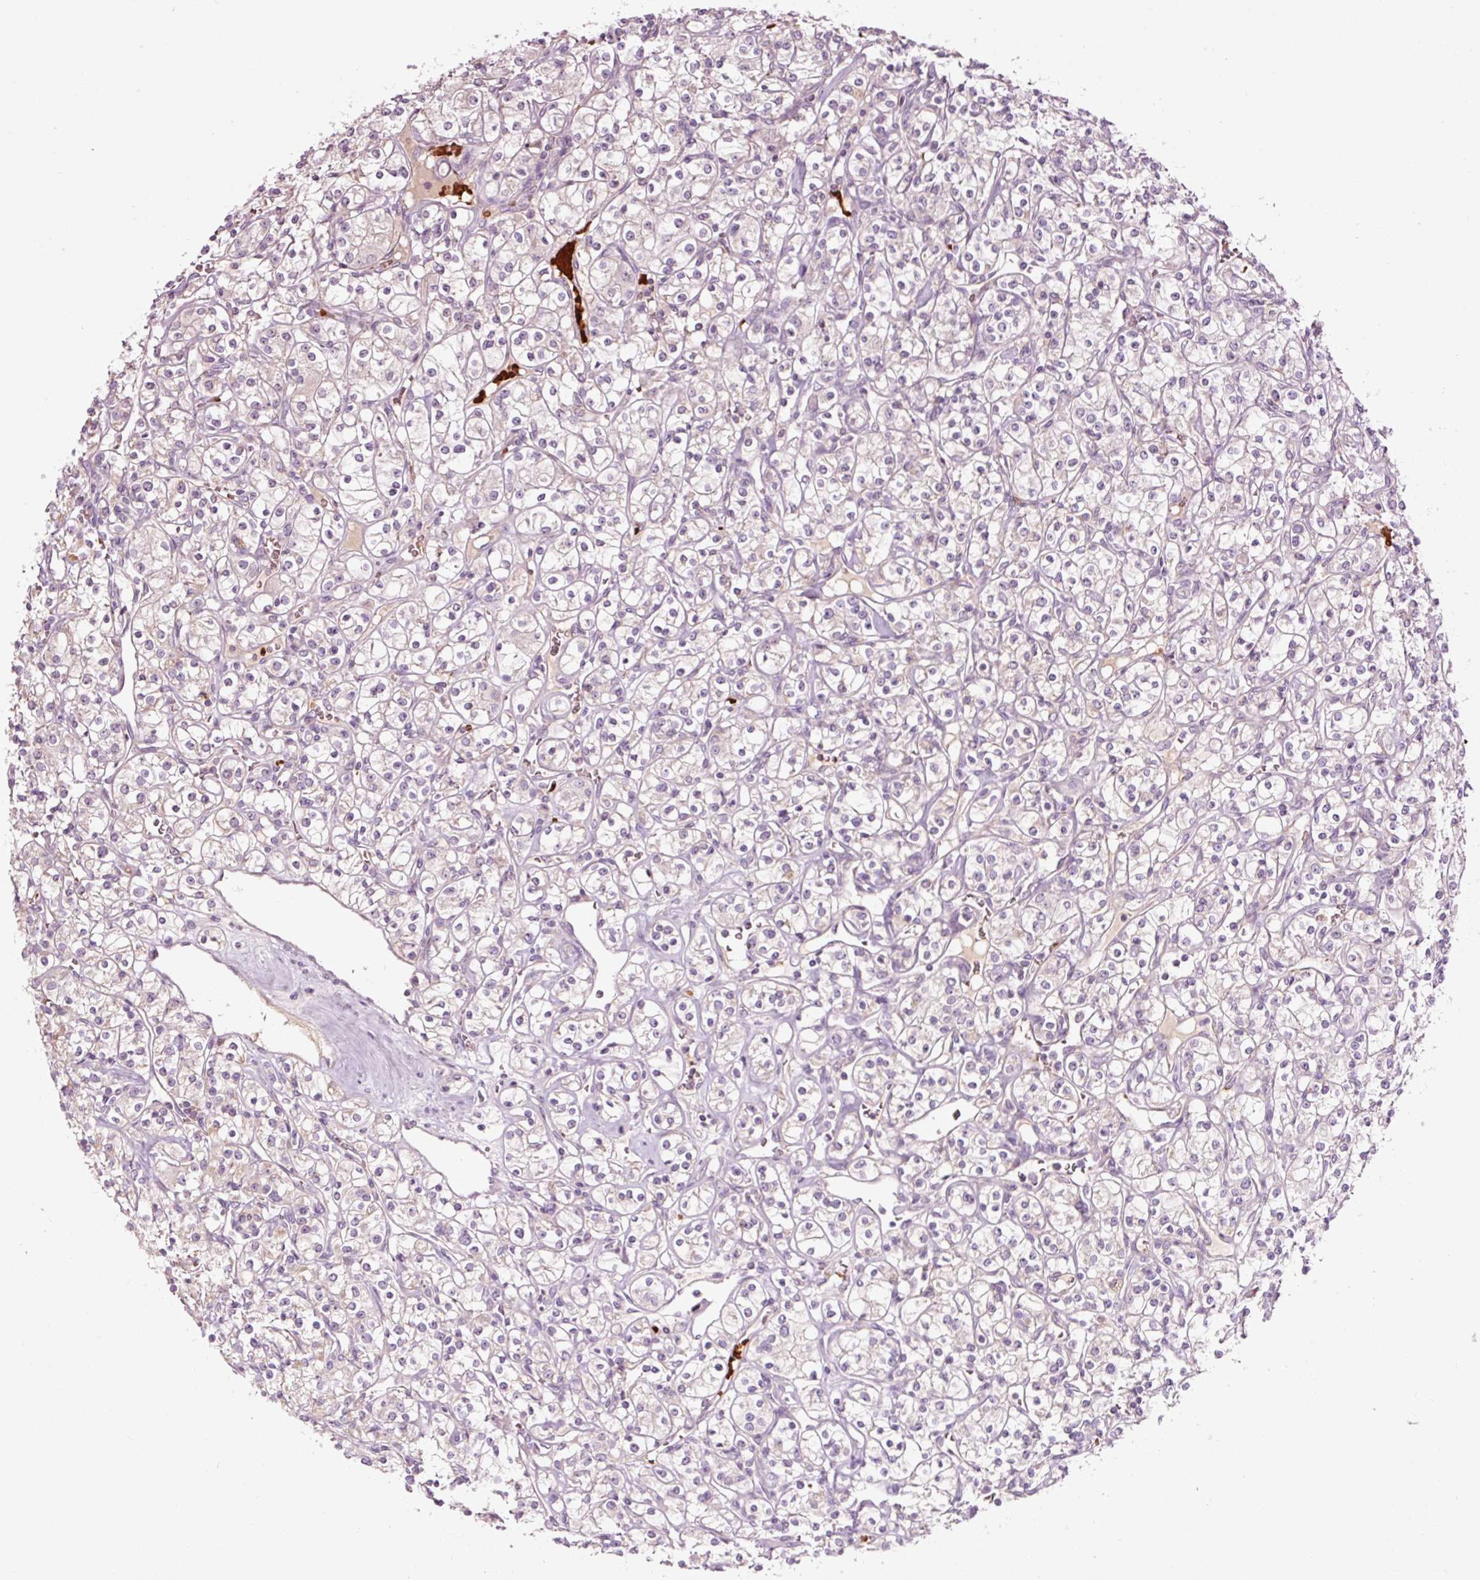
{"staining": {"intensity": "negative", "quantity": "none", "location": "none"}, "tissue": "renal cancer", "cell_type": "Tumor cells", "image_type": "cancer", "snomed": [{"axis": "morphology", "description": "Adenocarcinoma, NOS"}, {"axis": "topography", "description": "Kidney"}], "caption": "Immunohistochemistry of human renal cancer (adenocarcinoma) demonstrates no expression in tumor cells.", "gene": "LDHAL6B", "patient": {"sex": "male", "age": 77}}